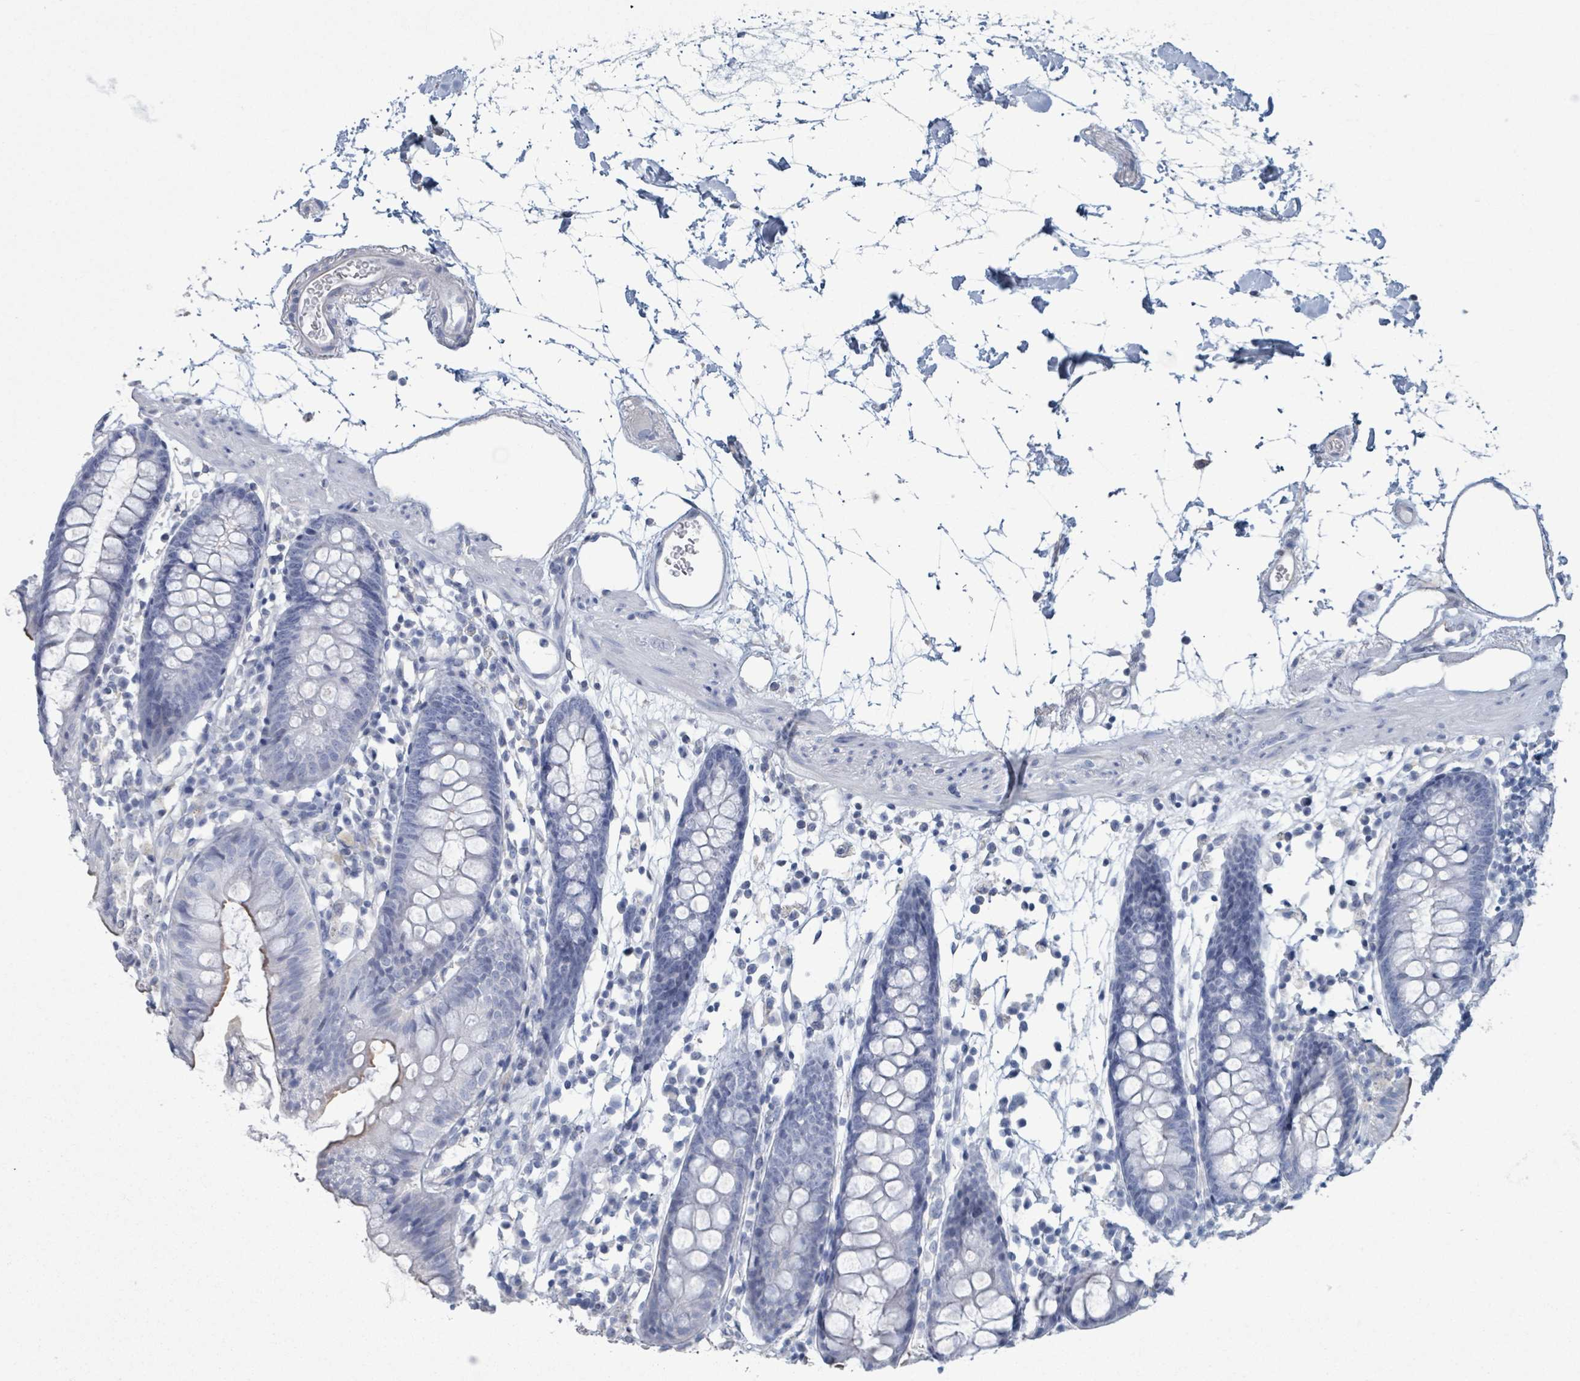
{"staining": {"intensity": "negative", "quantity": "none", "location": "none"}, "tissue": "colon", "cell_type": "Endothelial cells", "image_type": "normal", "snomed": [{"axis": "morphology", "description": "Normal tissue, NOS"}, {"axis": "topography", "description": "Colon"}], "caption": "An image of human colon is negative for staining in endothelial cells. (DAB IHC, high magnification).", "gene": "CT45A10", "patient": {"sex": "female", "age": 82}}